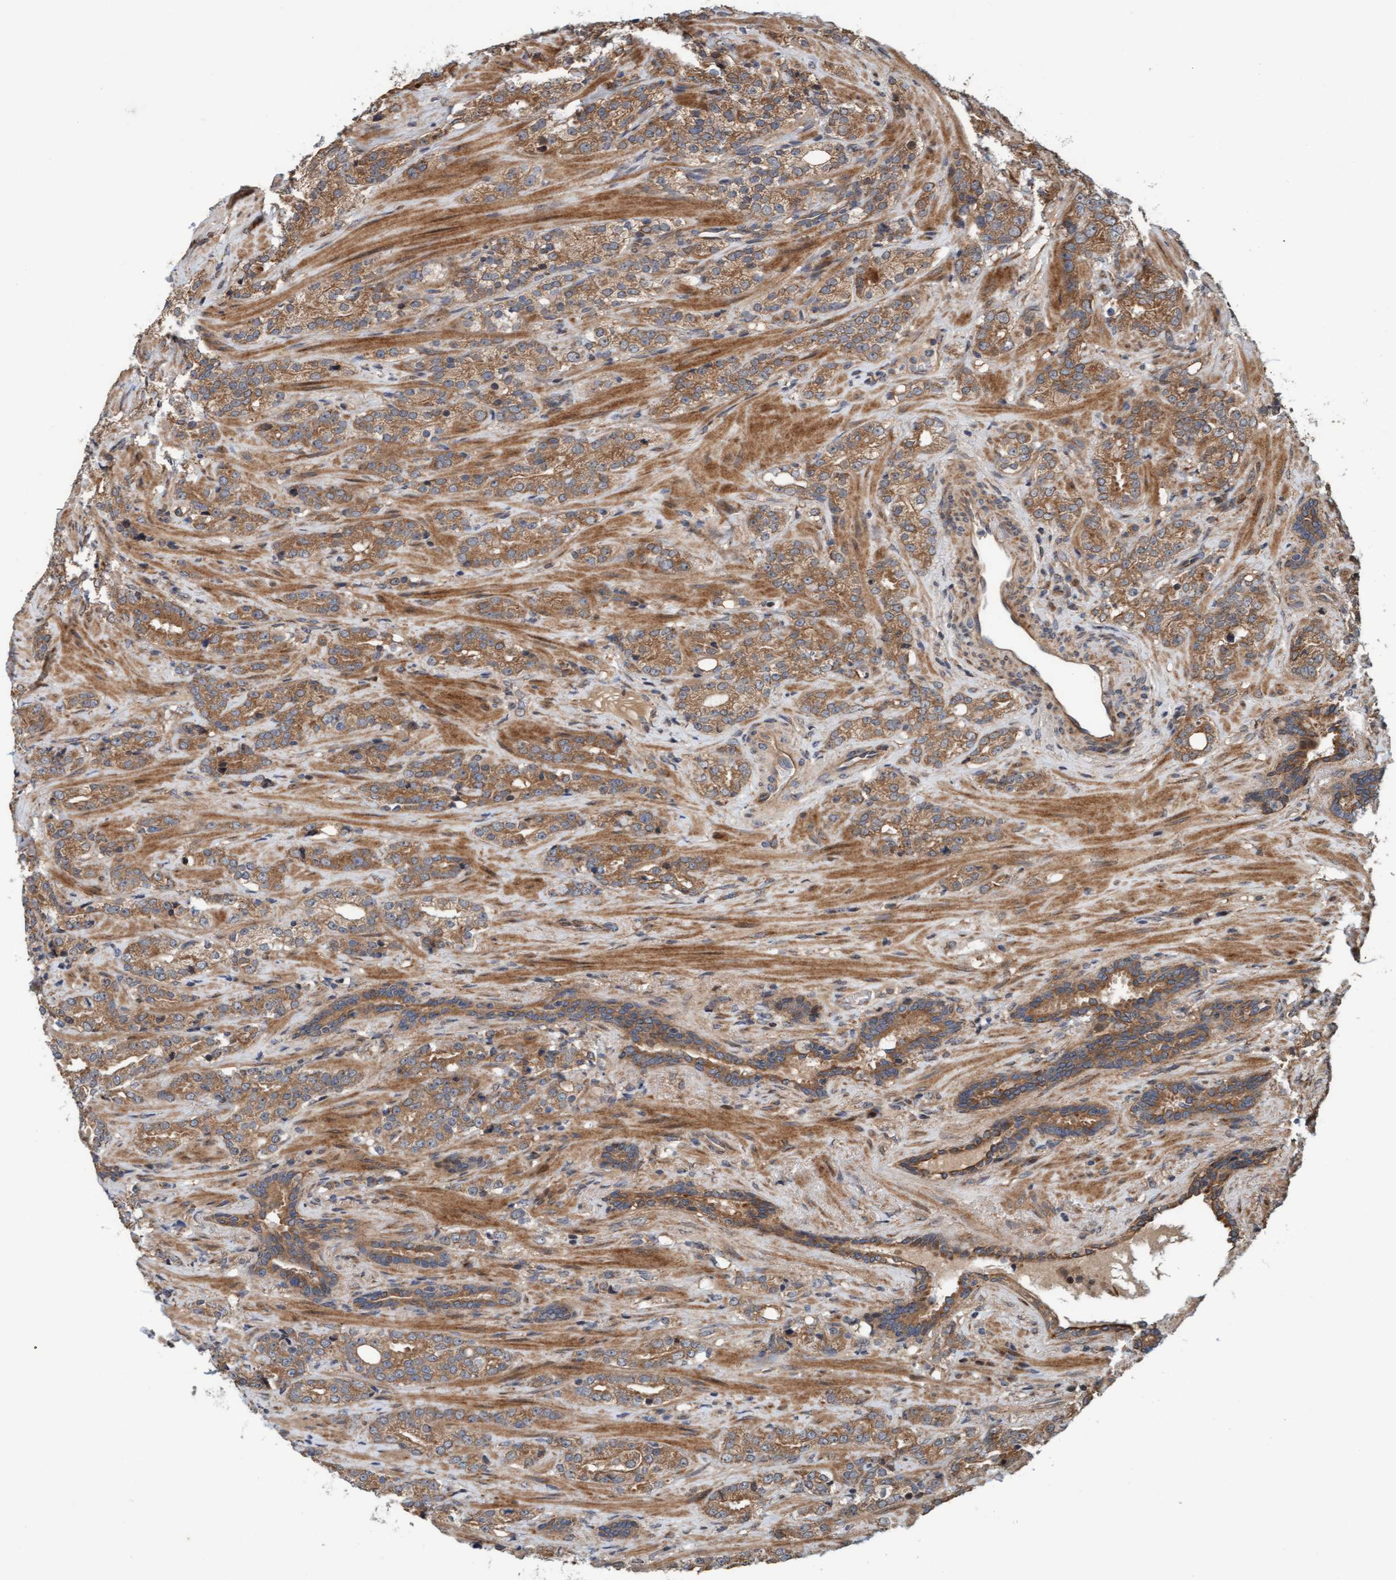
{"staining": {"intensity": "moderate", "quantity": ">75%", "location": "cytoplasmic/membranous"}, "tissue": "prostate cancer", "cell_type": "Tumor cells", "image_type": "cancer", "snomed": [{"axis": "morphology", "description": "Adenocarcinoma, High grade"}, {"axis": "topography", "description": "Prostate"}], "caption": "Prostate cancer (high-grade adenocarcinoma) stained for a protein (brown) reveals moderate cytoplasmic/membranous positive expression in about >75% of tumor cells.", "gene": "MLXIP", "patient": {"sex": "male", "age": 71}}